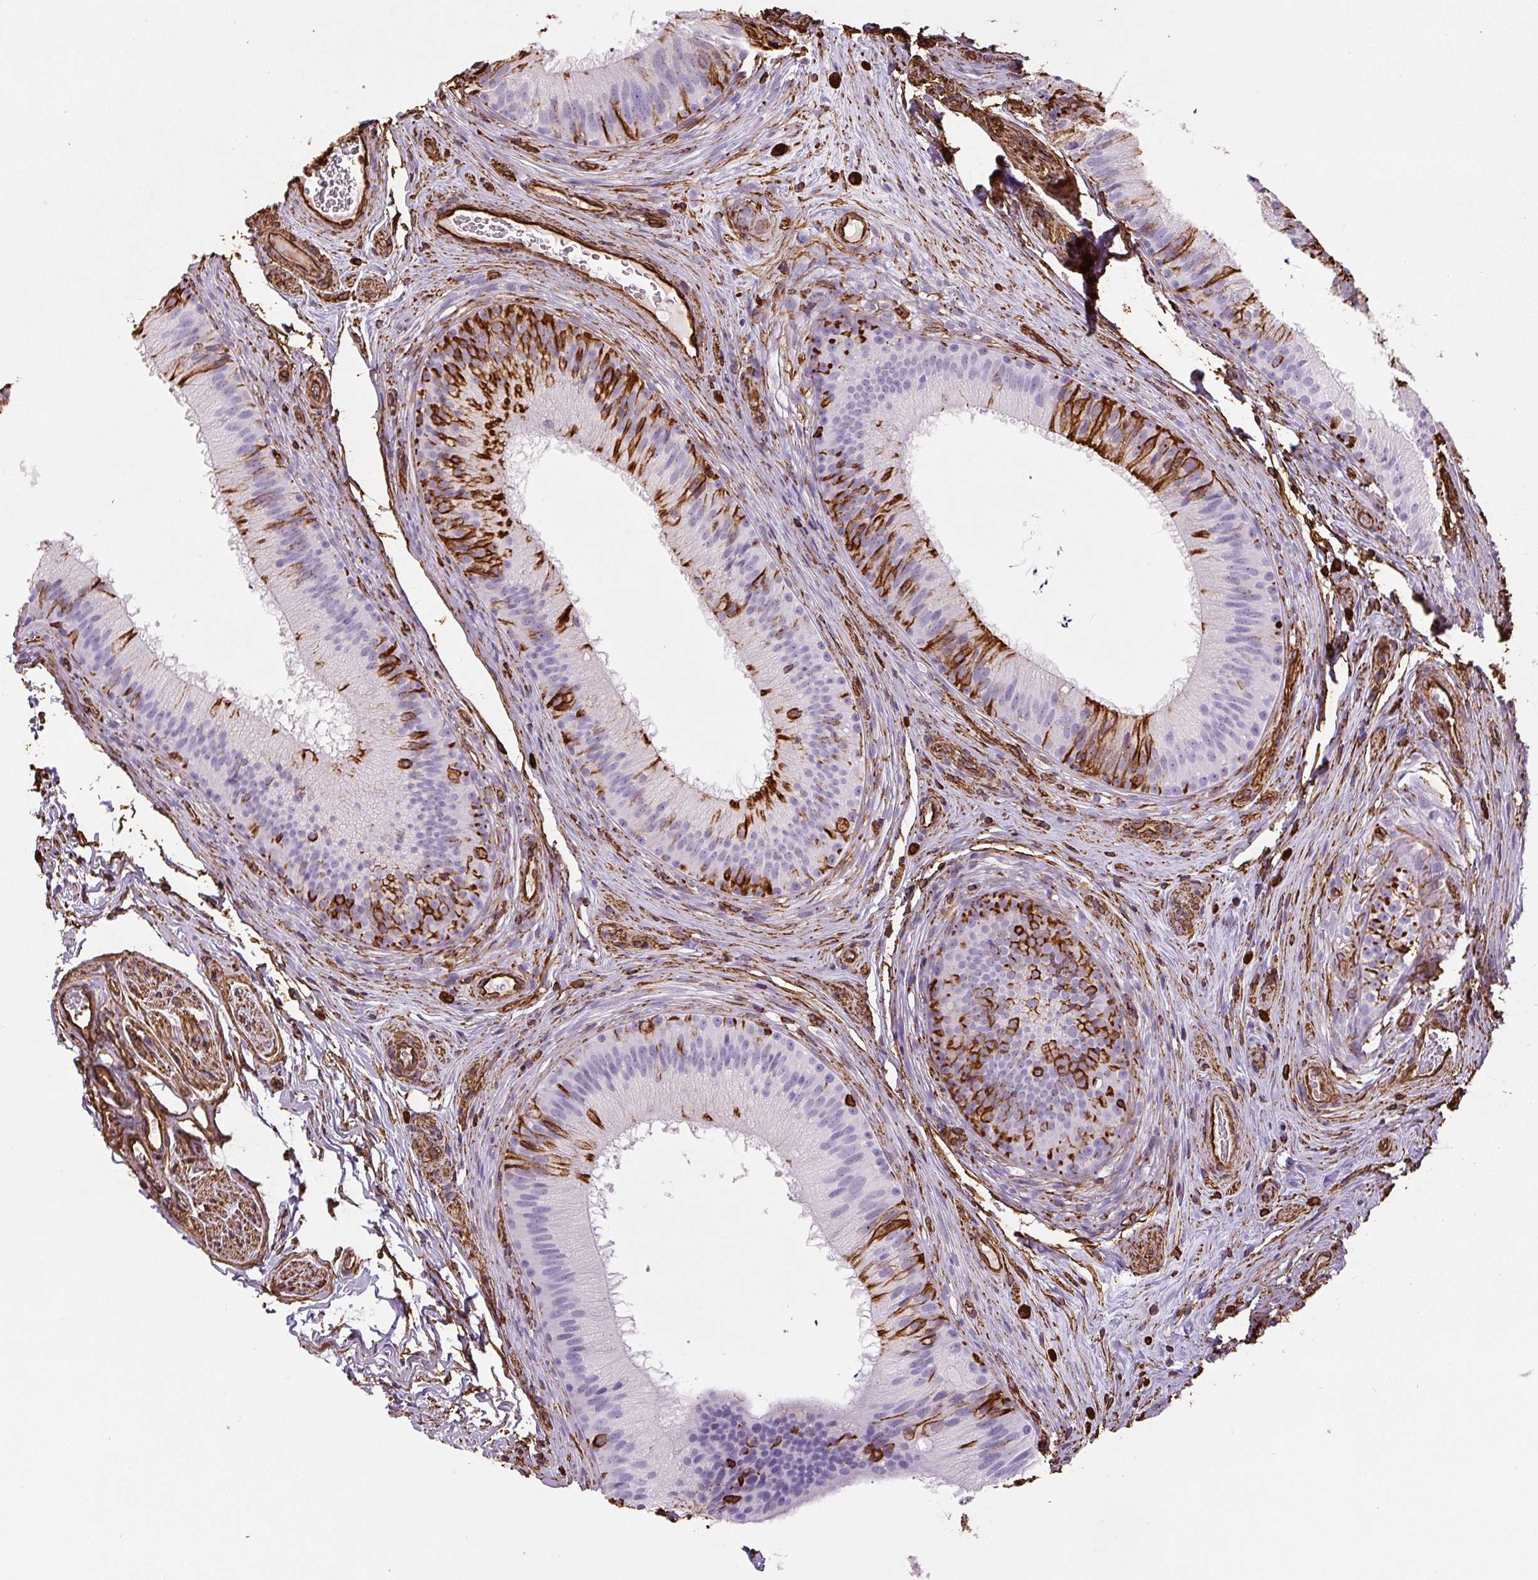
{"staining": {"intensity": "strong", "quantity": "<25%", "location": "cytoplasmic/membranous"}, "tissue": "epididymis", "cell_type": "Glandular cells", "image_type": "normal", "snomed": [{"axis": "morphology", "description": "Normal tissue, NOS"}, {"axis": "topography", "description": "Epididymis"}], "caption": "Protein staining of unremarkable epididymis demonstrates strong cytoplasmic/membranous expression in approximately <25% of glandular cells.", "gene": "VIM", "patient": {"sex": "male", "age": 24}}